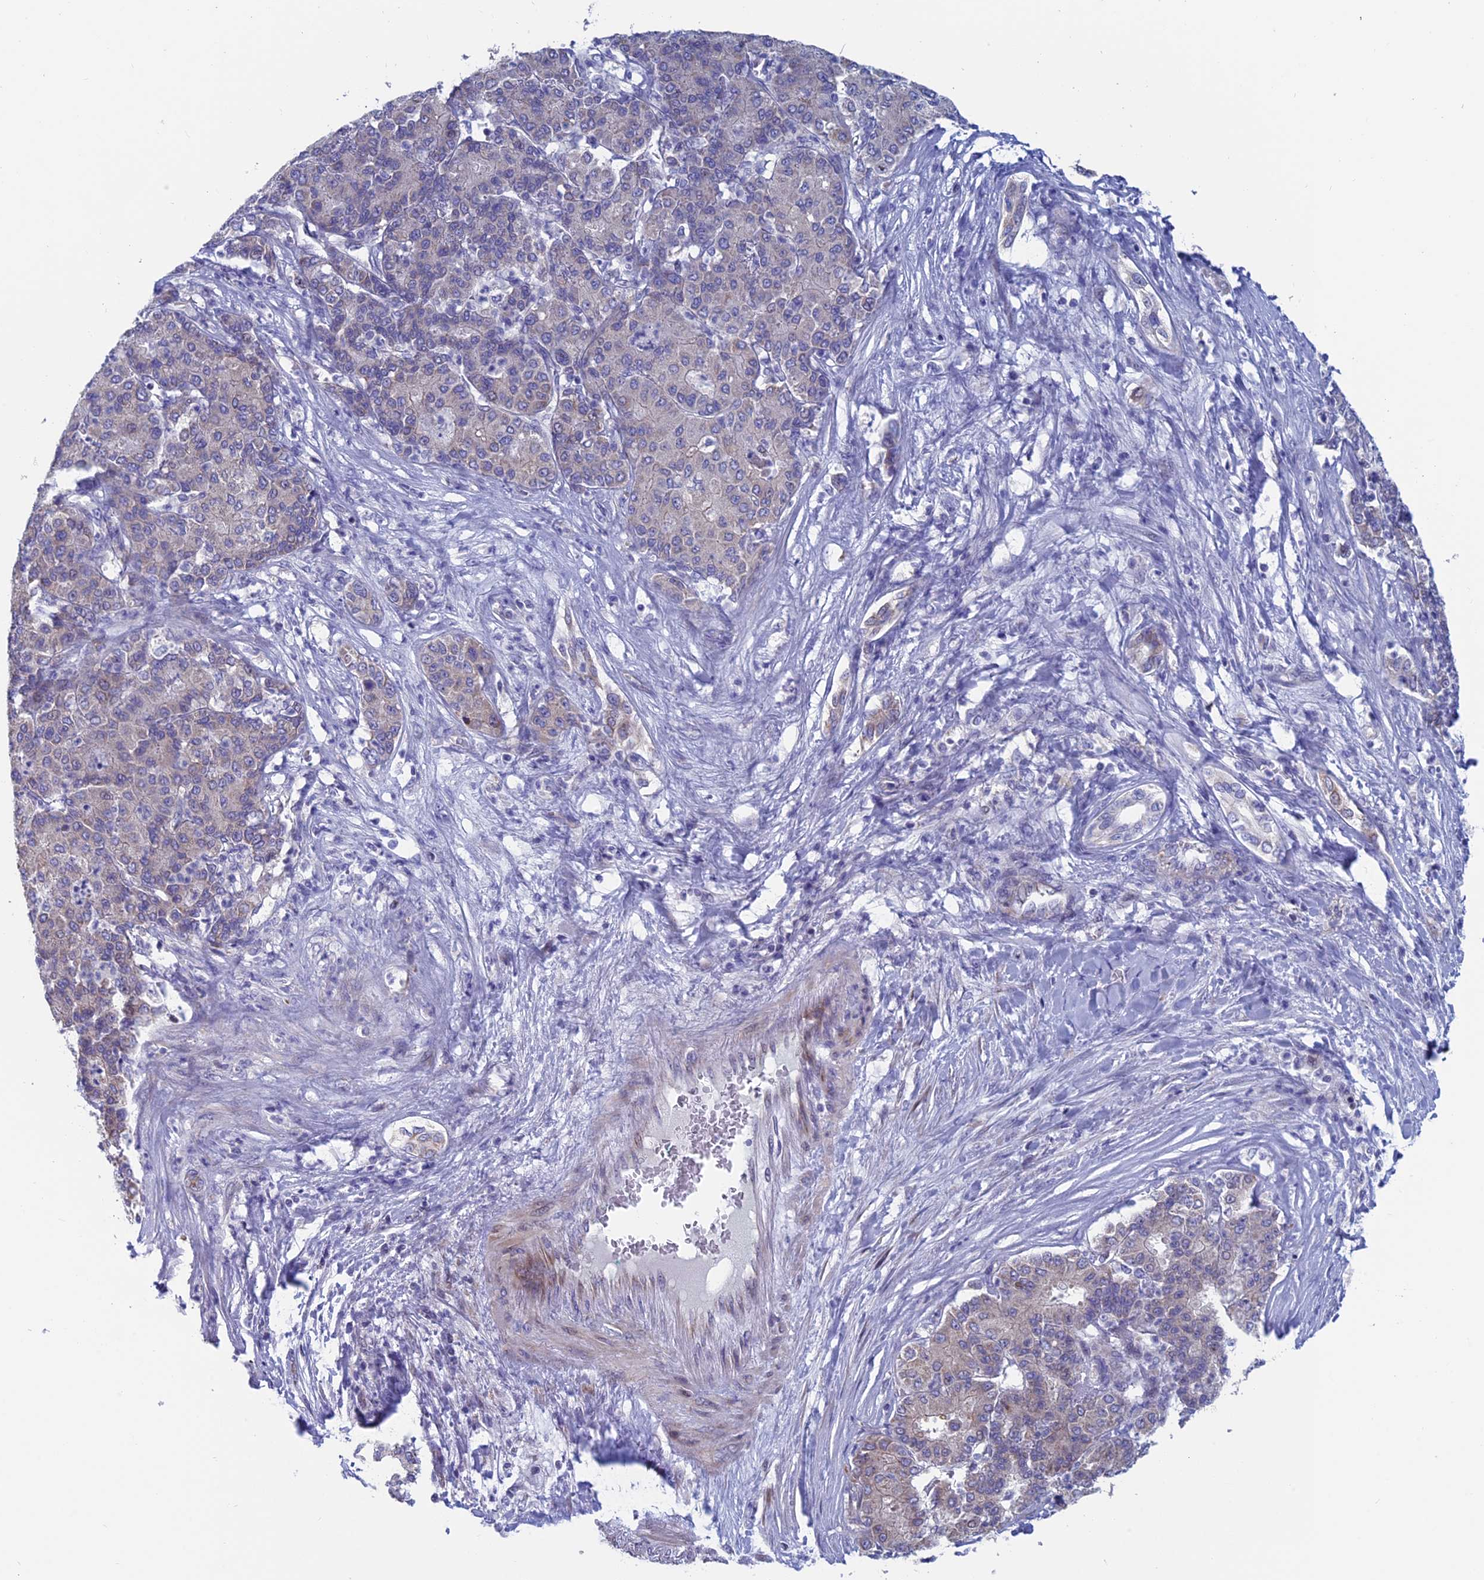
{"staining": {"intensity": "negative", "quantity": "none", "location": "none"}, "tissue": "liver cancer", "cell_type": "Tumor cells", "image_type": "cancer", "snomed": [{"axis": "morphology", "description": "Carcinoma, Hepatocellular, NOS"}, {"axis": "topography", "description": "Liver"}], "caption": "IHC of hepatocellular carcinoma (liver) displays no staining in tumor cells. (DAB IHC with hematoxylin counter stain).", "gene": "NIBAN3", "patient": {"sex": "male", "age": 65}}